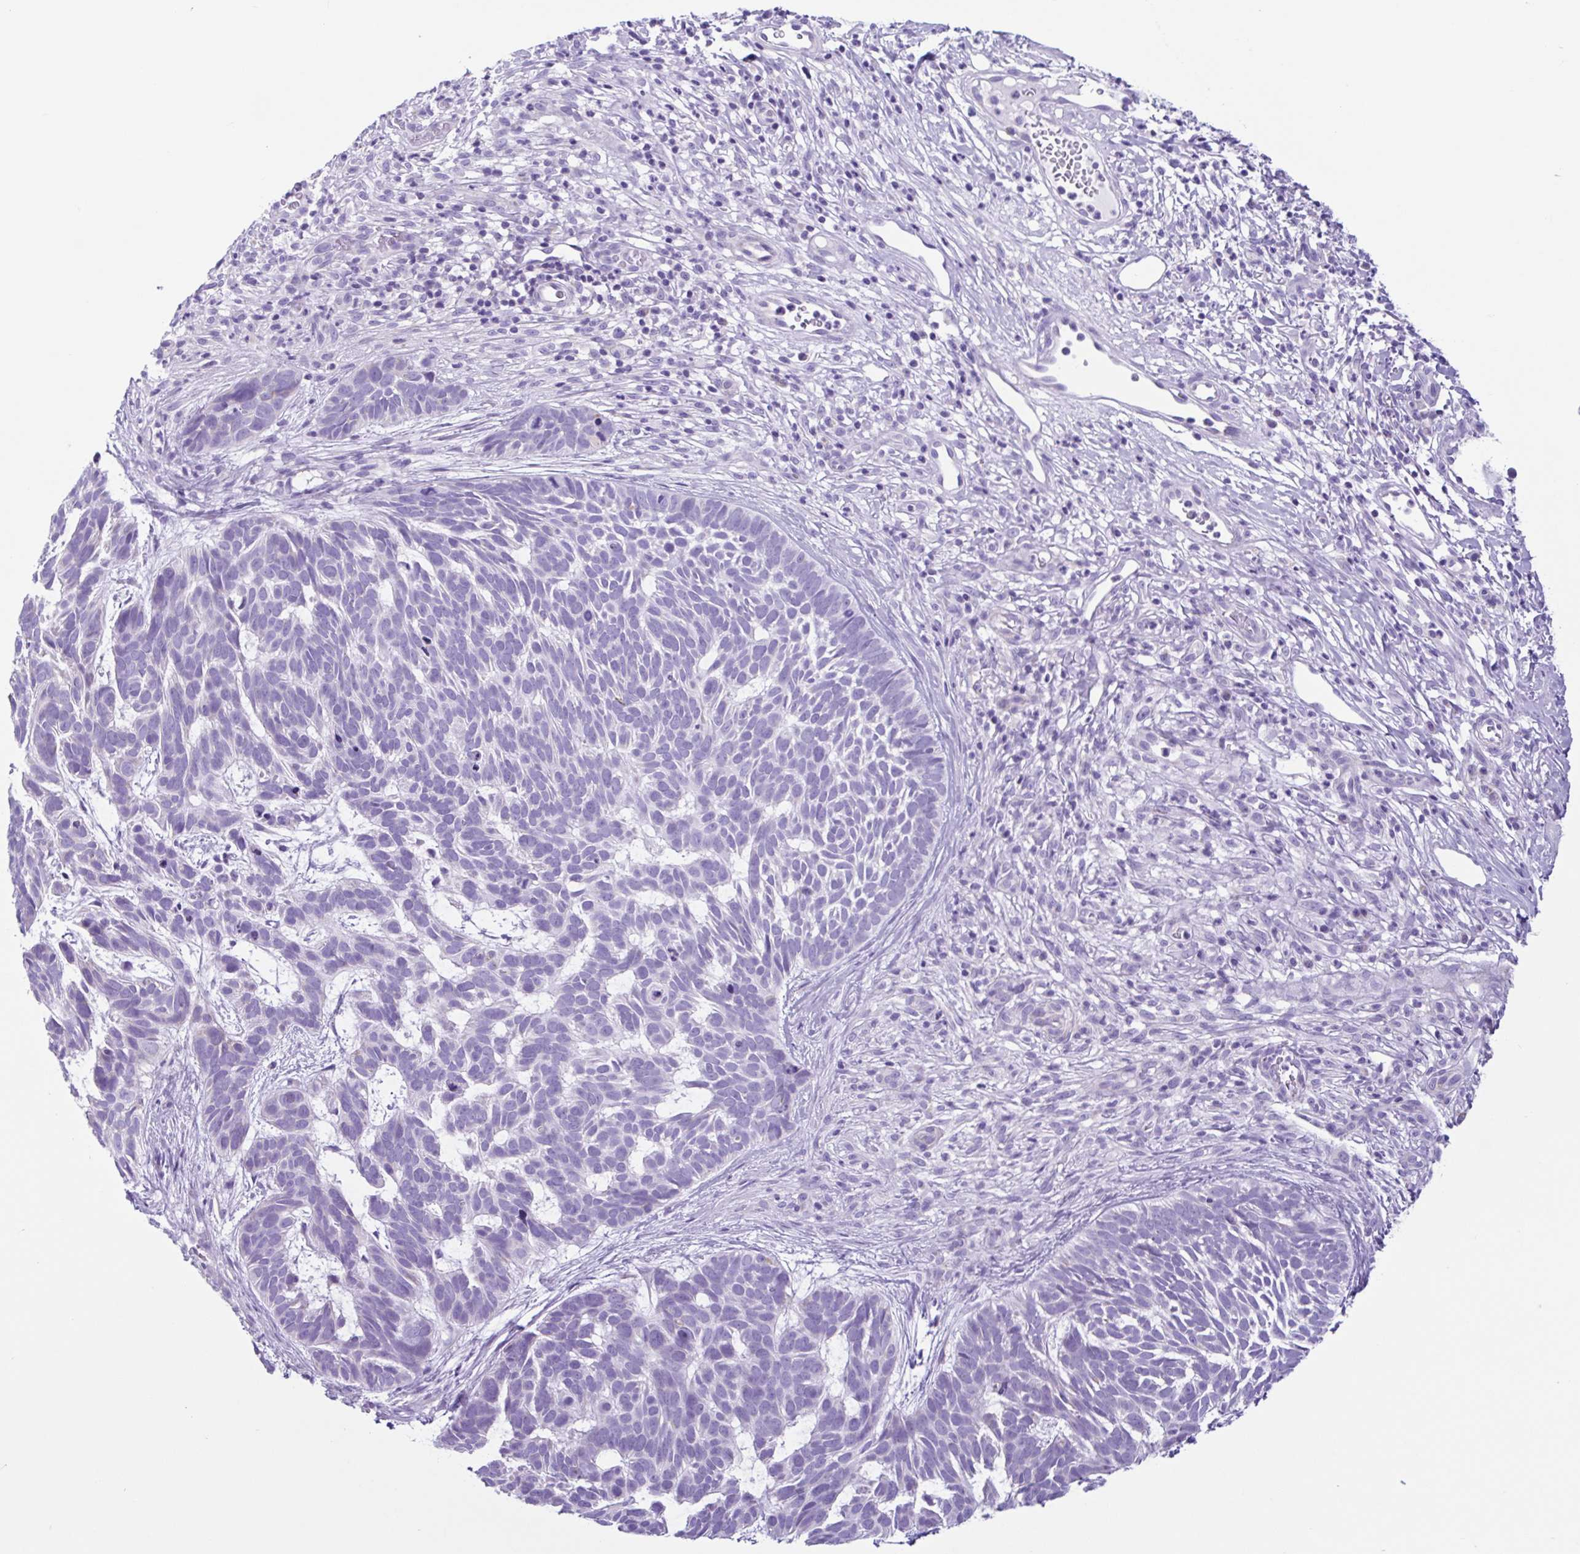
{"staining": {"intensity": "negative", "quantity": "none", "location": "none"}, "tissue": "skin cancer", "cell_type": "Tumor cells", "image_type": "cancer", "snomed": [{"axis": "morphology", "description": "Basal cell carcinoma"}, {"axis": "topography", "description": "Skin"}], "caption": "A micrograph of skin basal cell carcinoma stained for a protein shows no brown staining in tumor cells.", "gene": "ACTRT3", "patient": {"sex": "male", "age": 78}}